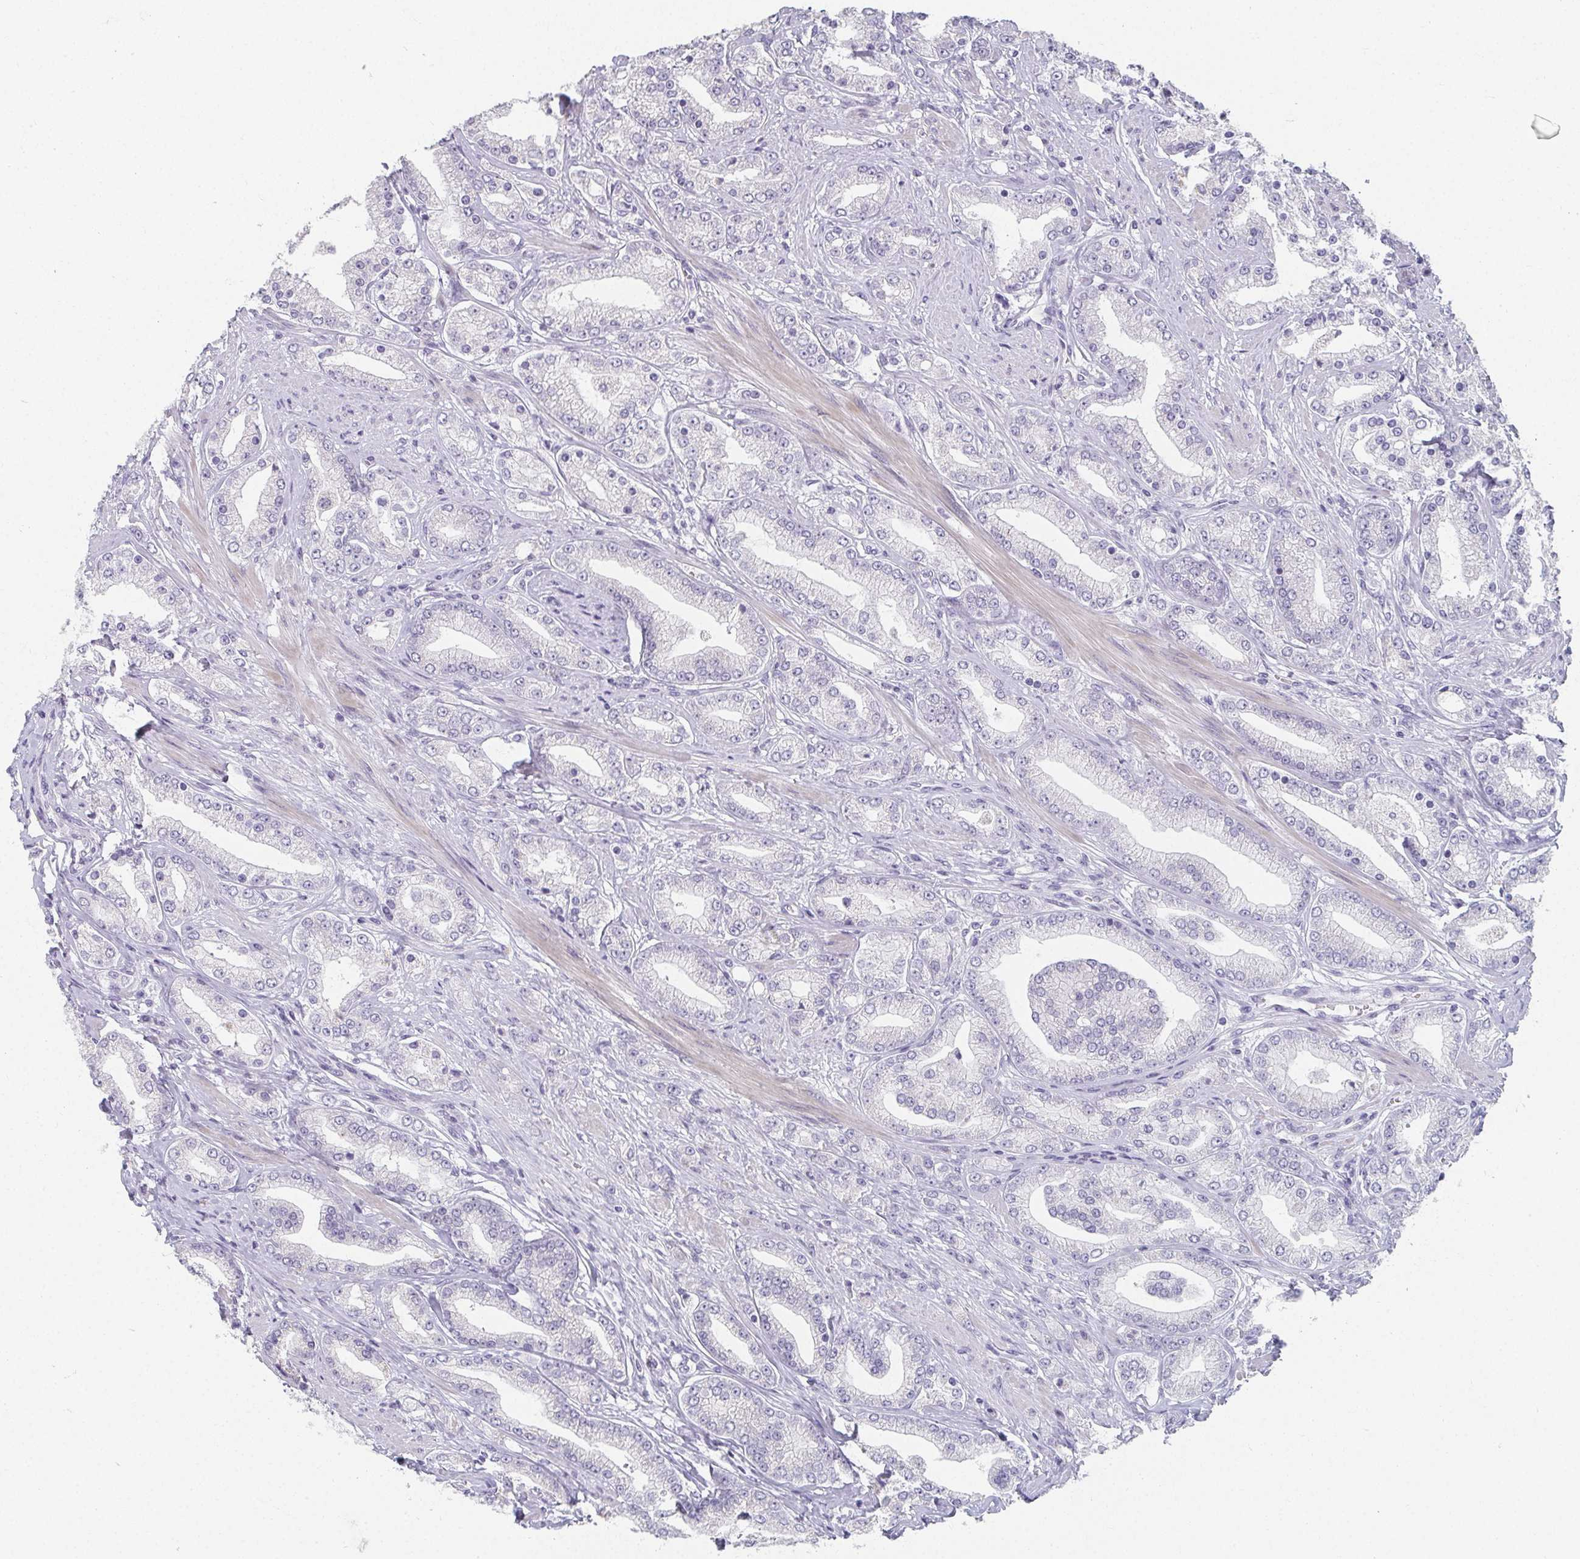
{"staining": {"intensity": "negative", "quantity": "none", "location": "none"}, "tissue": "prostate cancer", "cell_type": "Tumor cells", "image_type": "cancer", "snomed": [{"axis": "morphology", "description": "Adenocarcinoma, High grade"}, {"axis": "topography", "description": "Prostate"}], "caption": "This is a histopathology image of IHC staining of prostate cancer, which shows no positivity in tumor cells.", "gene": "CAMKV", "patient": {"sex": "male", "age": 67}}